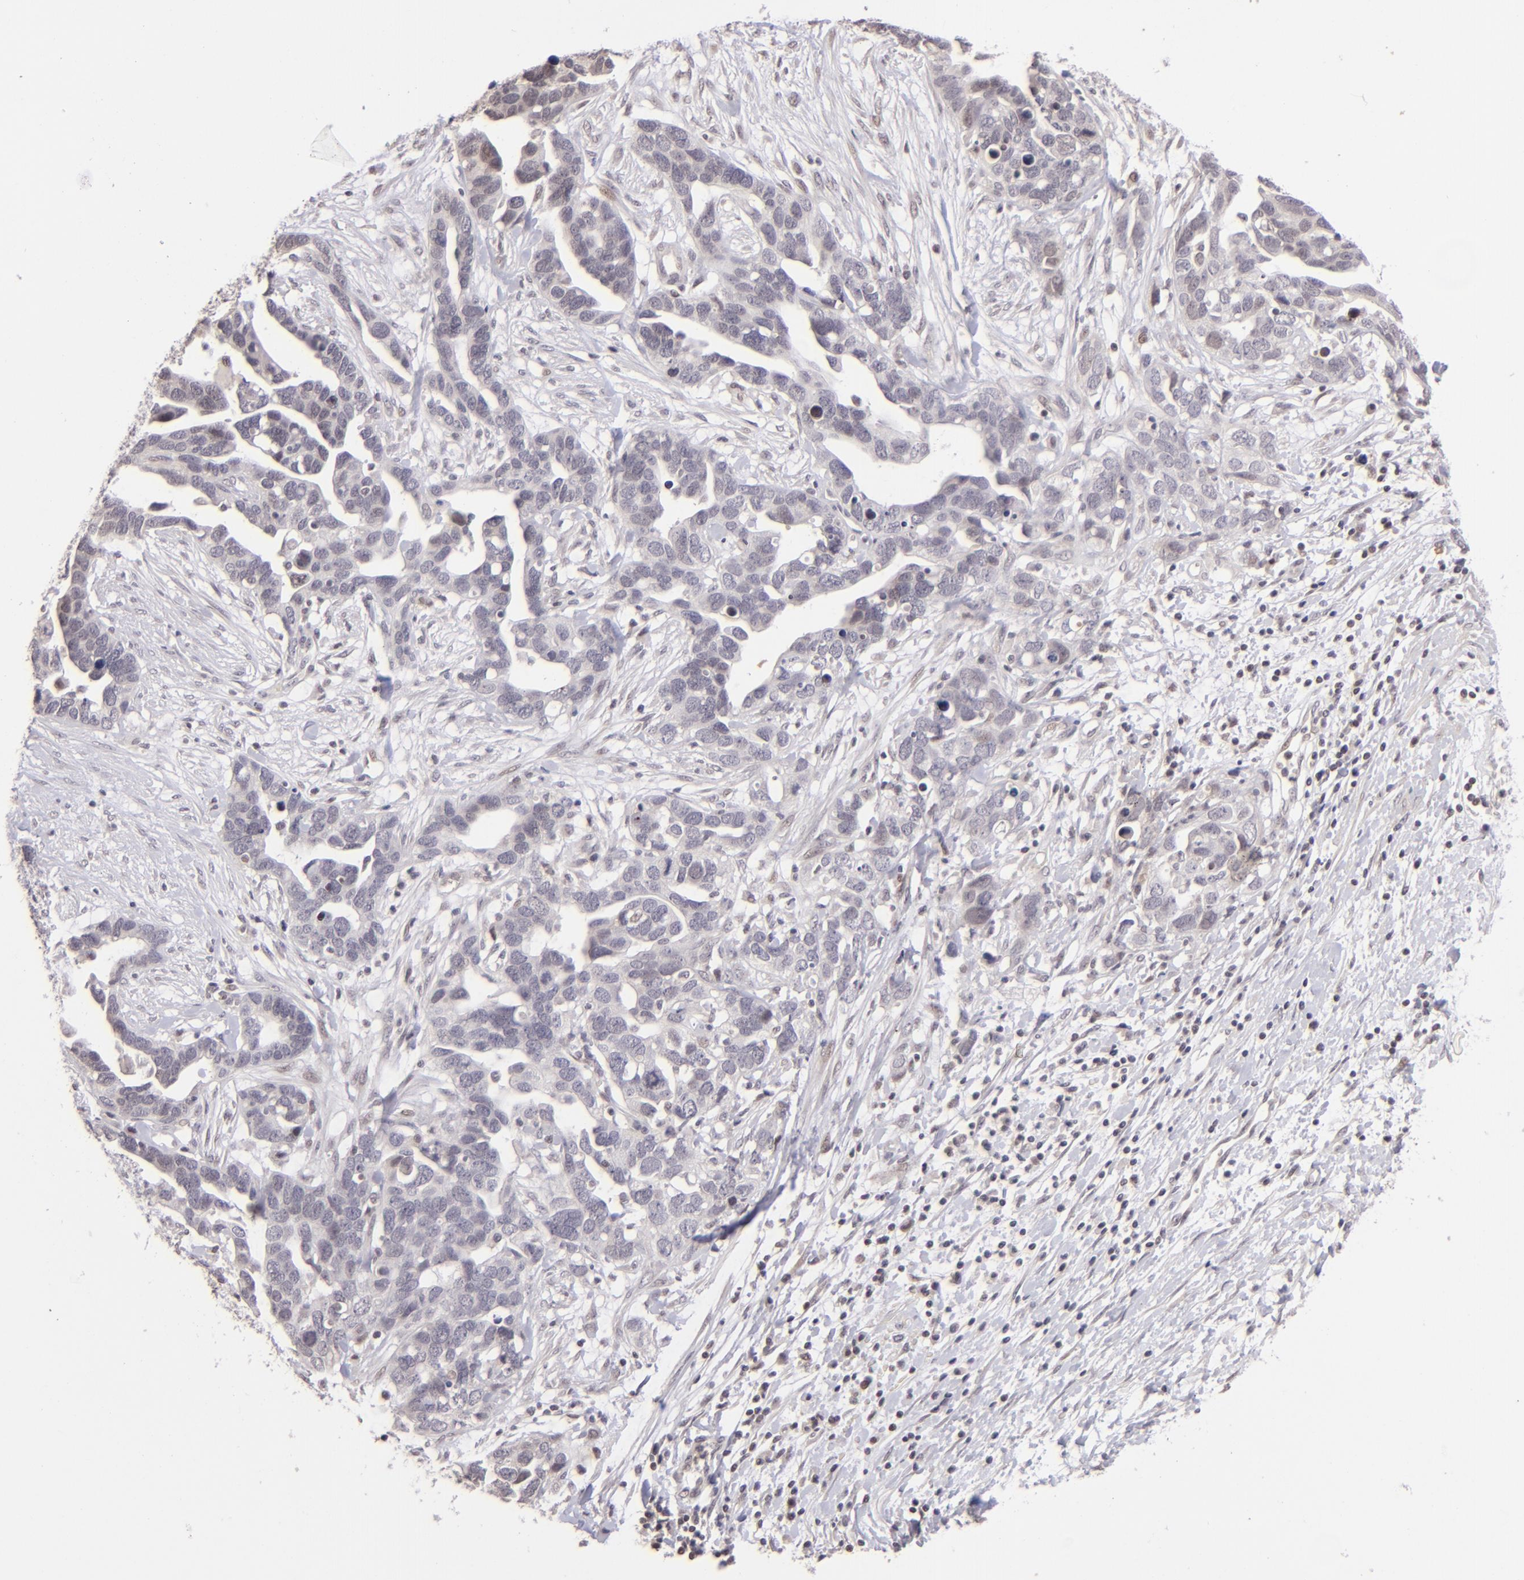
{"staining": {"intensity": "weak", "quantity": "<25%", "location": "nuclear"}, "tissue": "ovarian cancer", "cell_type": "Tumor cells", "image_type": "cancer", "snomed": [{"axis": "morphology", "description": "Cystadenocarcinoma, serous, NOS"}, {"axis": "topography", "description": "Ovary"}], "caption": "Ovarian cancer stained for a protein using immunohistochemistry displays no positivity tumor cells.", "gene": "RARB", "patient": {"sex": "female", "age": 54}}